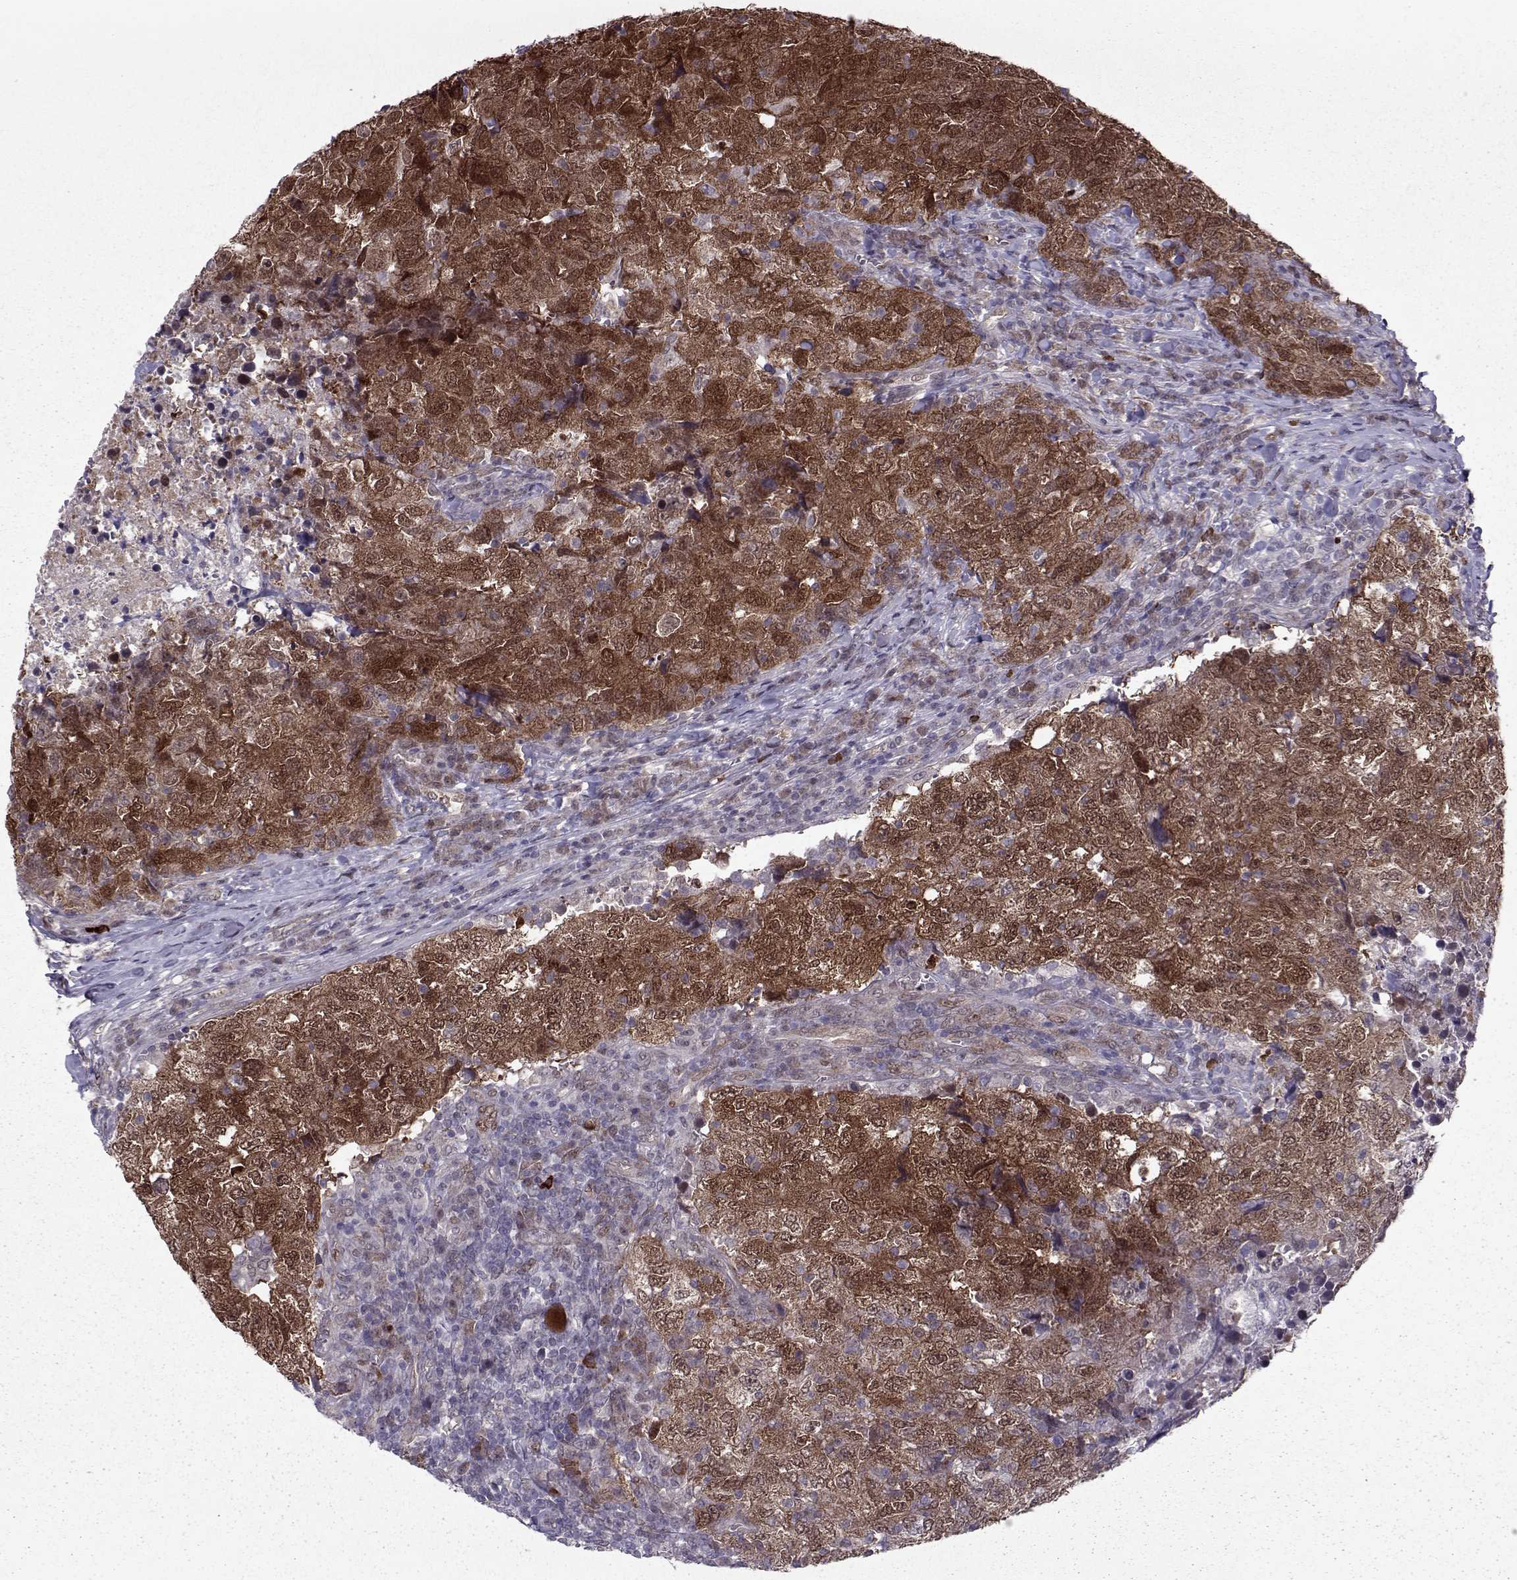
{"staining": {"intensity": "strong", "quantity": ">75%", "location": "cytoplasmic/membranous,nuclear"}, "tissue": "breast cancer", "cell_type": "Tumor cells", "image_type": "cancer", "snomed": [{"axis": "morphology", "description": "Duct carcinoma"}, {"axis": "topography", "description": "Breast"}], "caption": "Breast infiltrating ductal carcinoma stained with DAB immunohistochemistry demonstrates high levels of strong cytoplasmic/membranous and nuclear expression in approximately >75% of tumor cells.", "gene": "CDK4", "patient": {"sex": "female", "age": 30}}